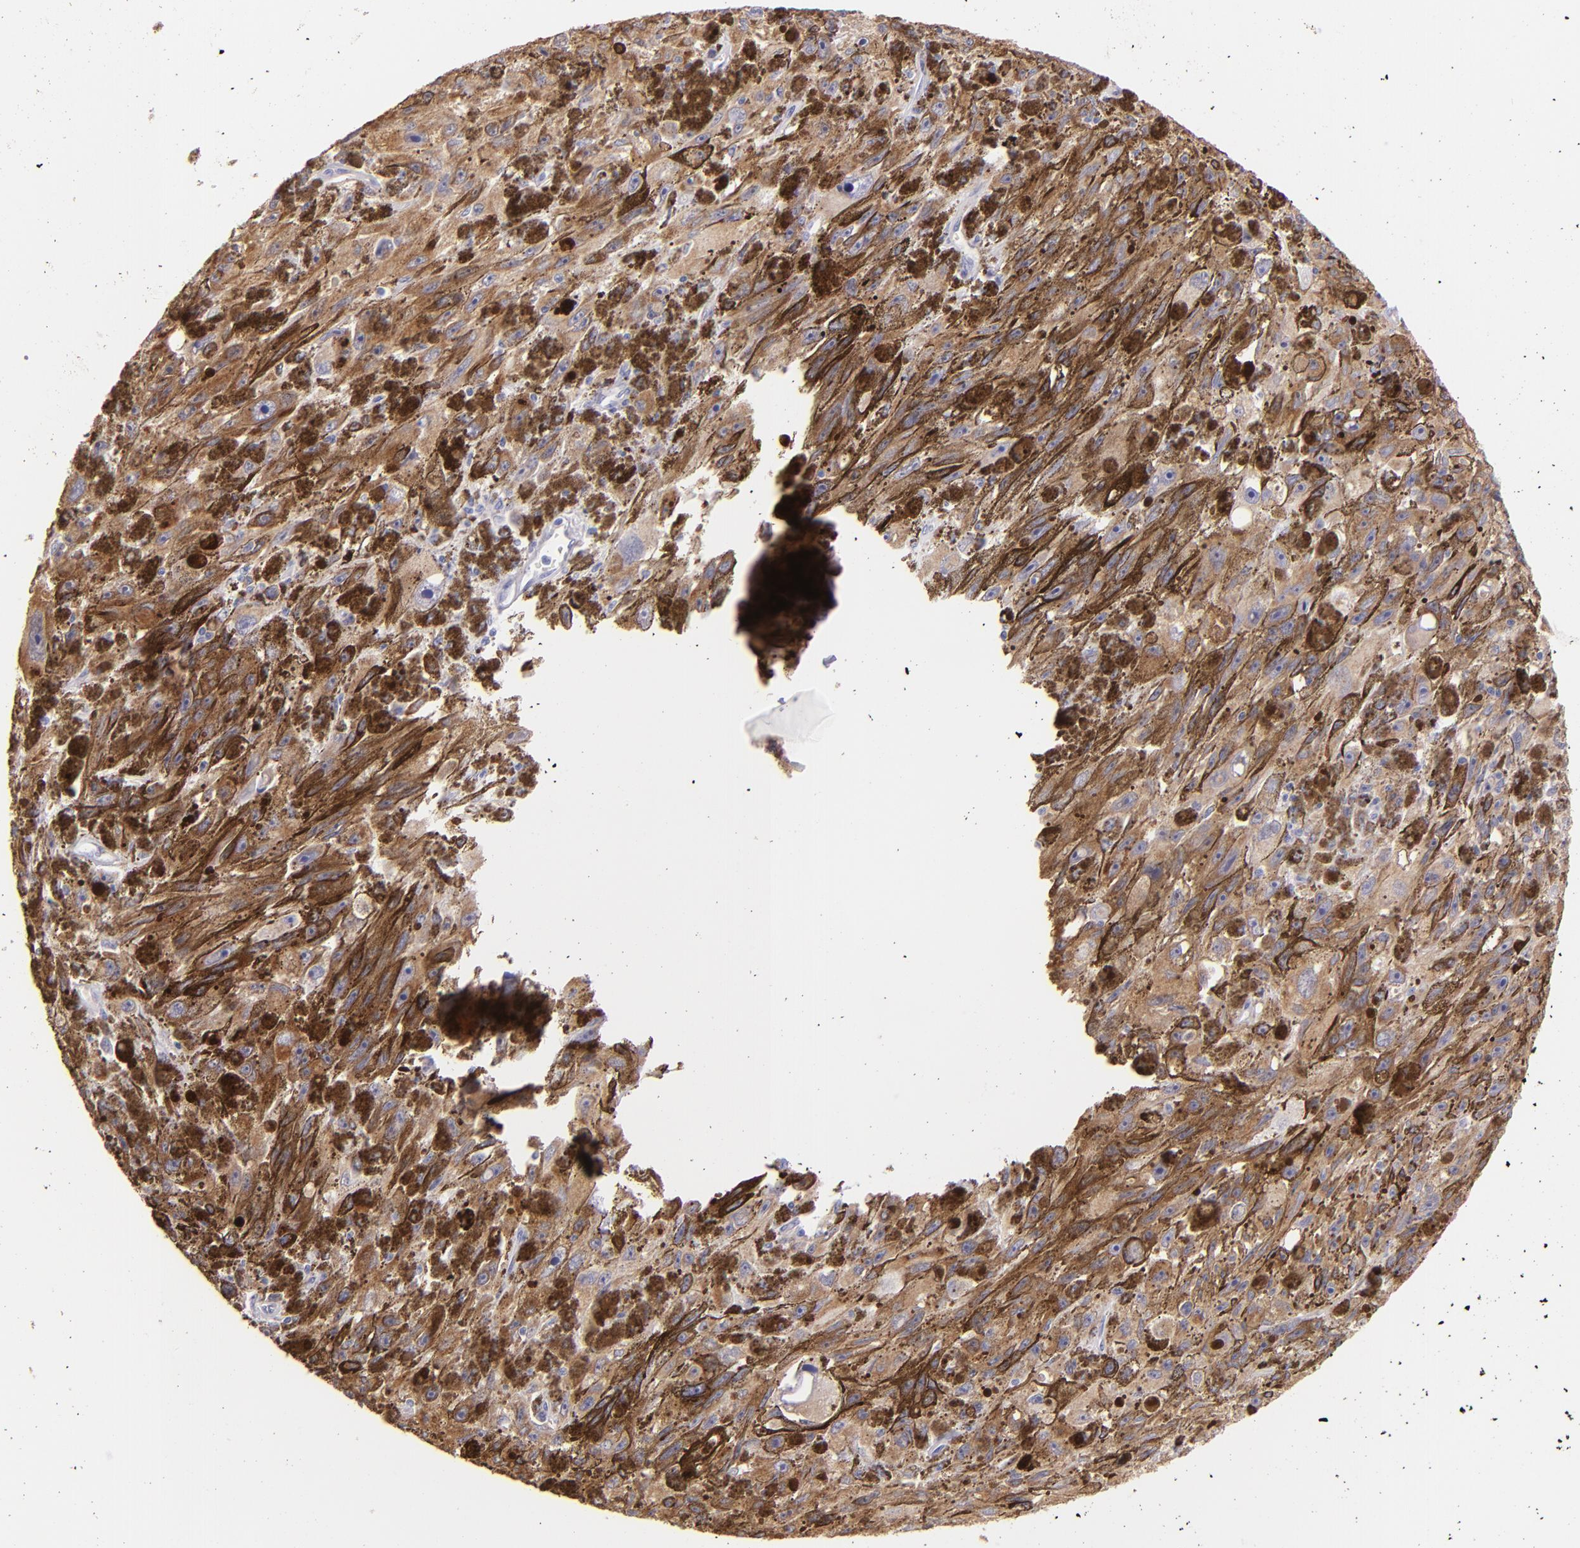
{"staining": {"intensity": "negative", "quantity": "none", "location": "none"}, "tissue": "melanoma", "cell_type": "Tumor cells", "image_type": "cancer", "snomed": [{"axis": "morphology", "description": "Malignant melanoma, NOS"}, {"axis": "topography", "description": "Skin"}], "caption": "DAB (3,3'-diaminobenzidine) immunohistochemical staining of malignant melanoma displays no significant positivity in tumor cells.", "gene": "SH2D4A", "patient": {"sex": "female", "age": 104}}